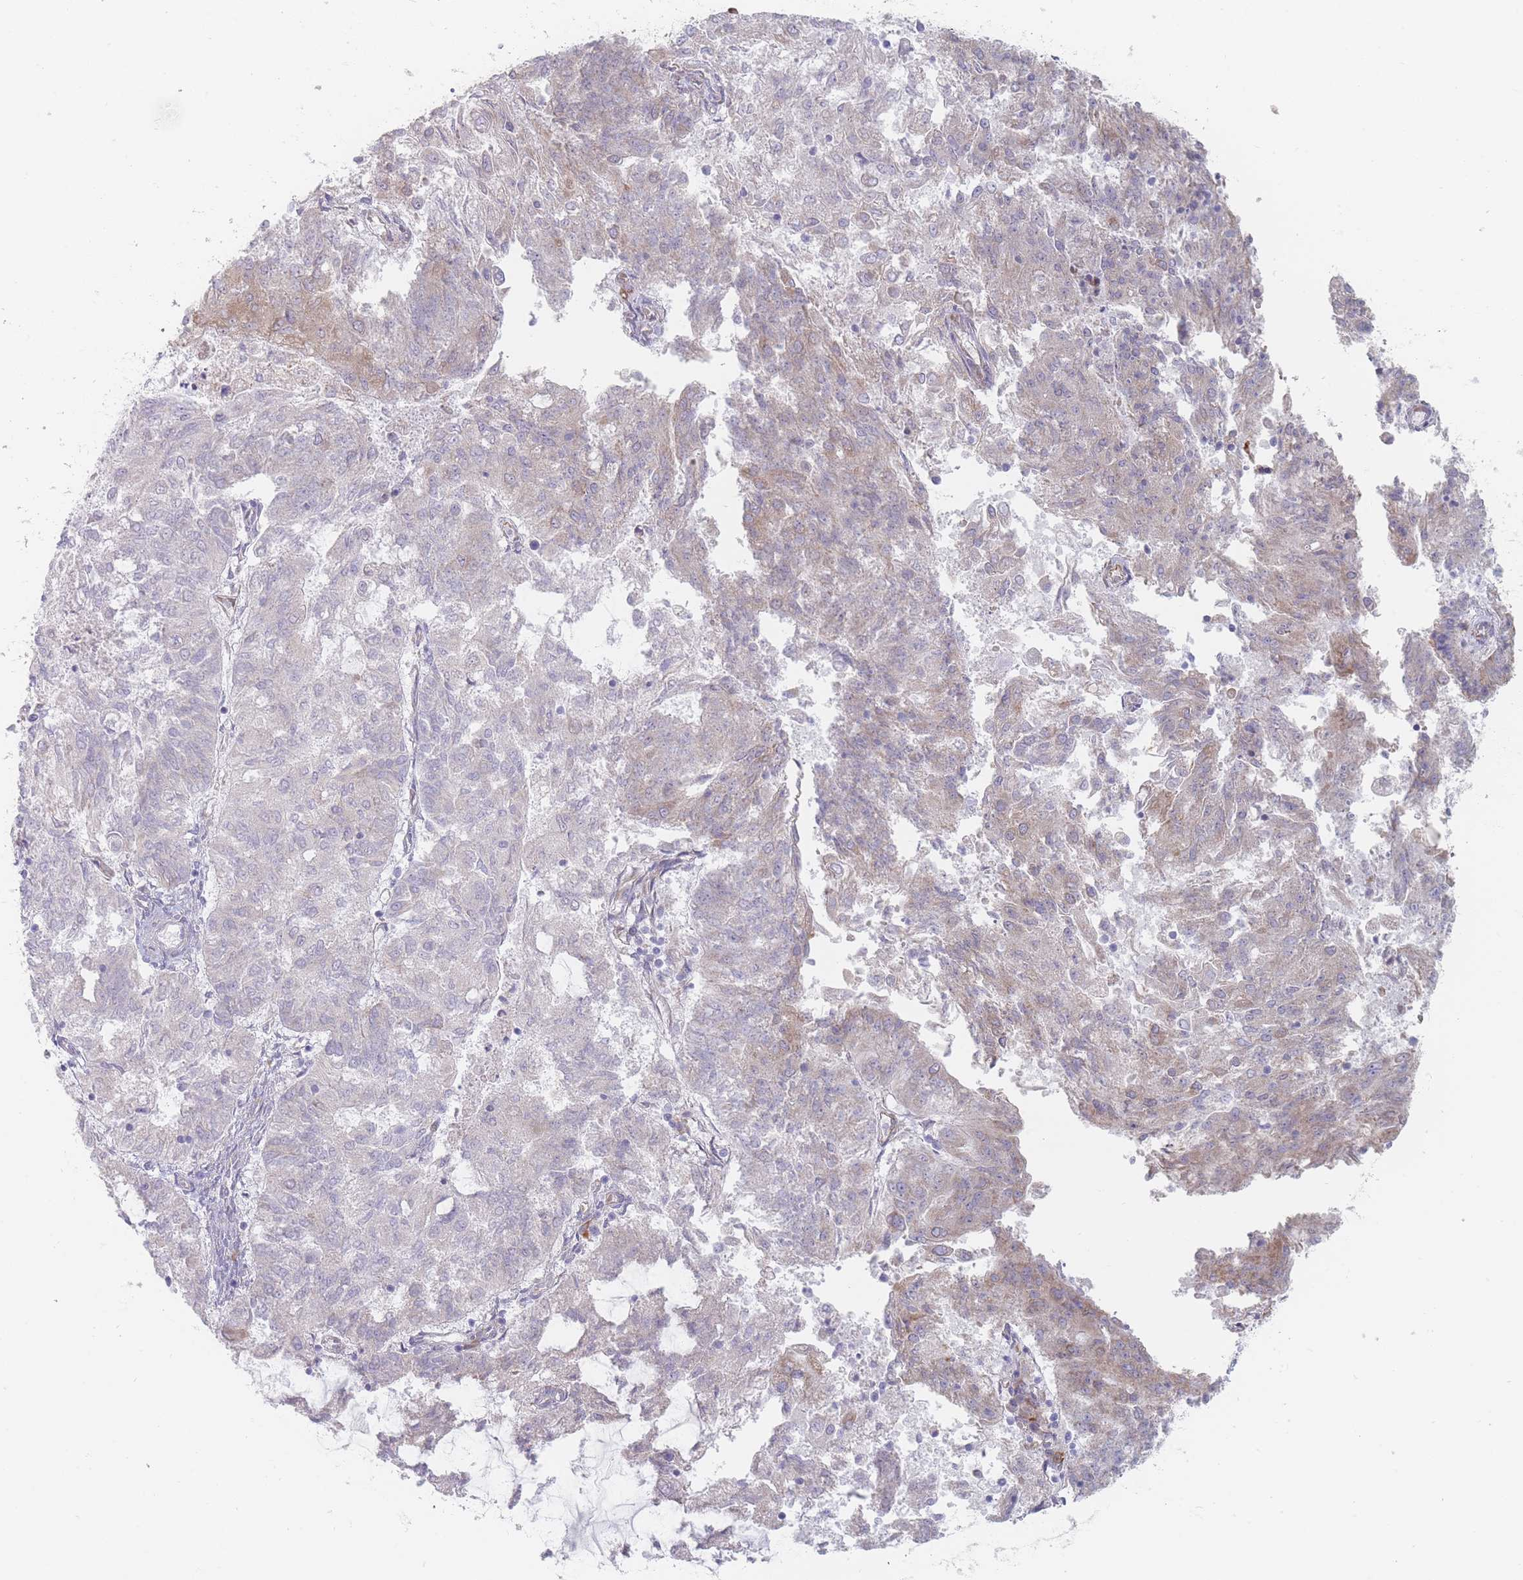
{"staining": {"intensity": "weak", "quantity": "<25%", "location": "cytoplasmic/membranous"}, "tissue": "endometrial cancer", "cell_type": "Tumor cells", "image_type": "cancer", "snomed": [{"axis": "morphology", "description": "Adenocarcinoma, NOS"}, {"axis": "topography", "description": "Endometrium"}], "caption": "The micrograph exhibits no significant staining in tumor cells of endometrial cancer (adenocarcinoma).", "gene": "ERBIN", "patient": {"sex": "female", "age": 82}}